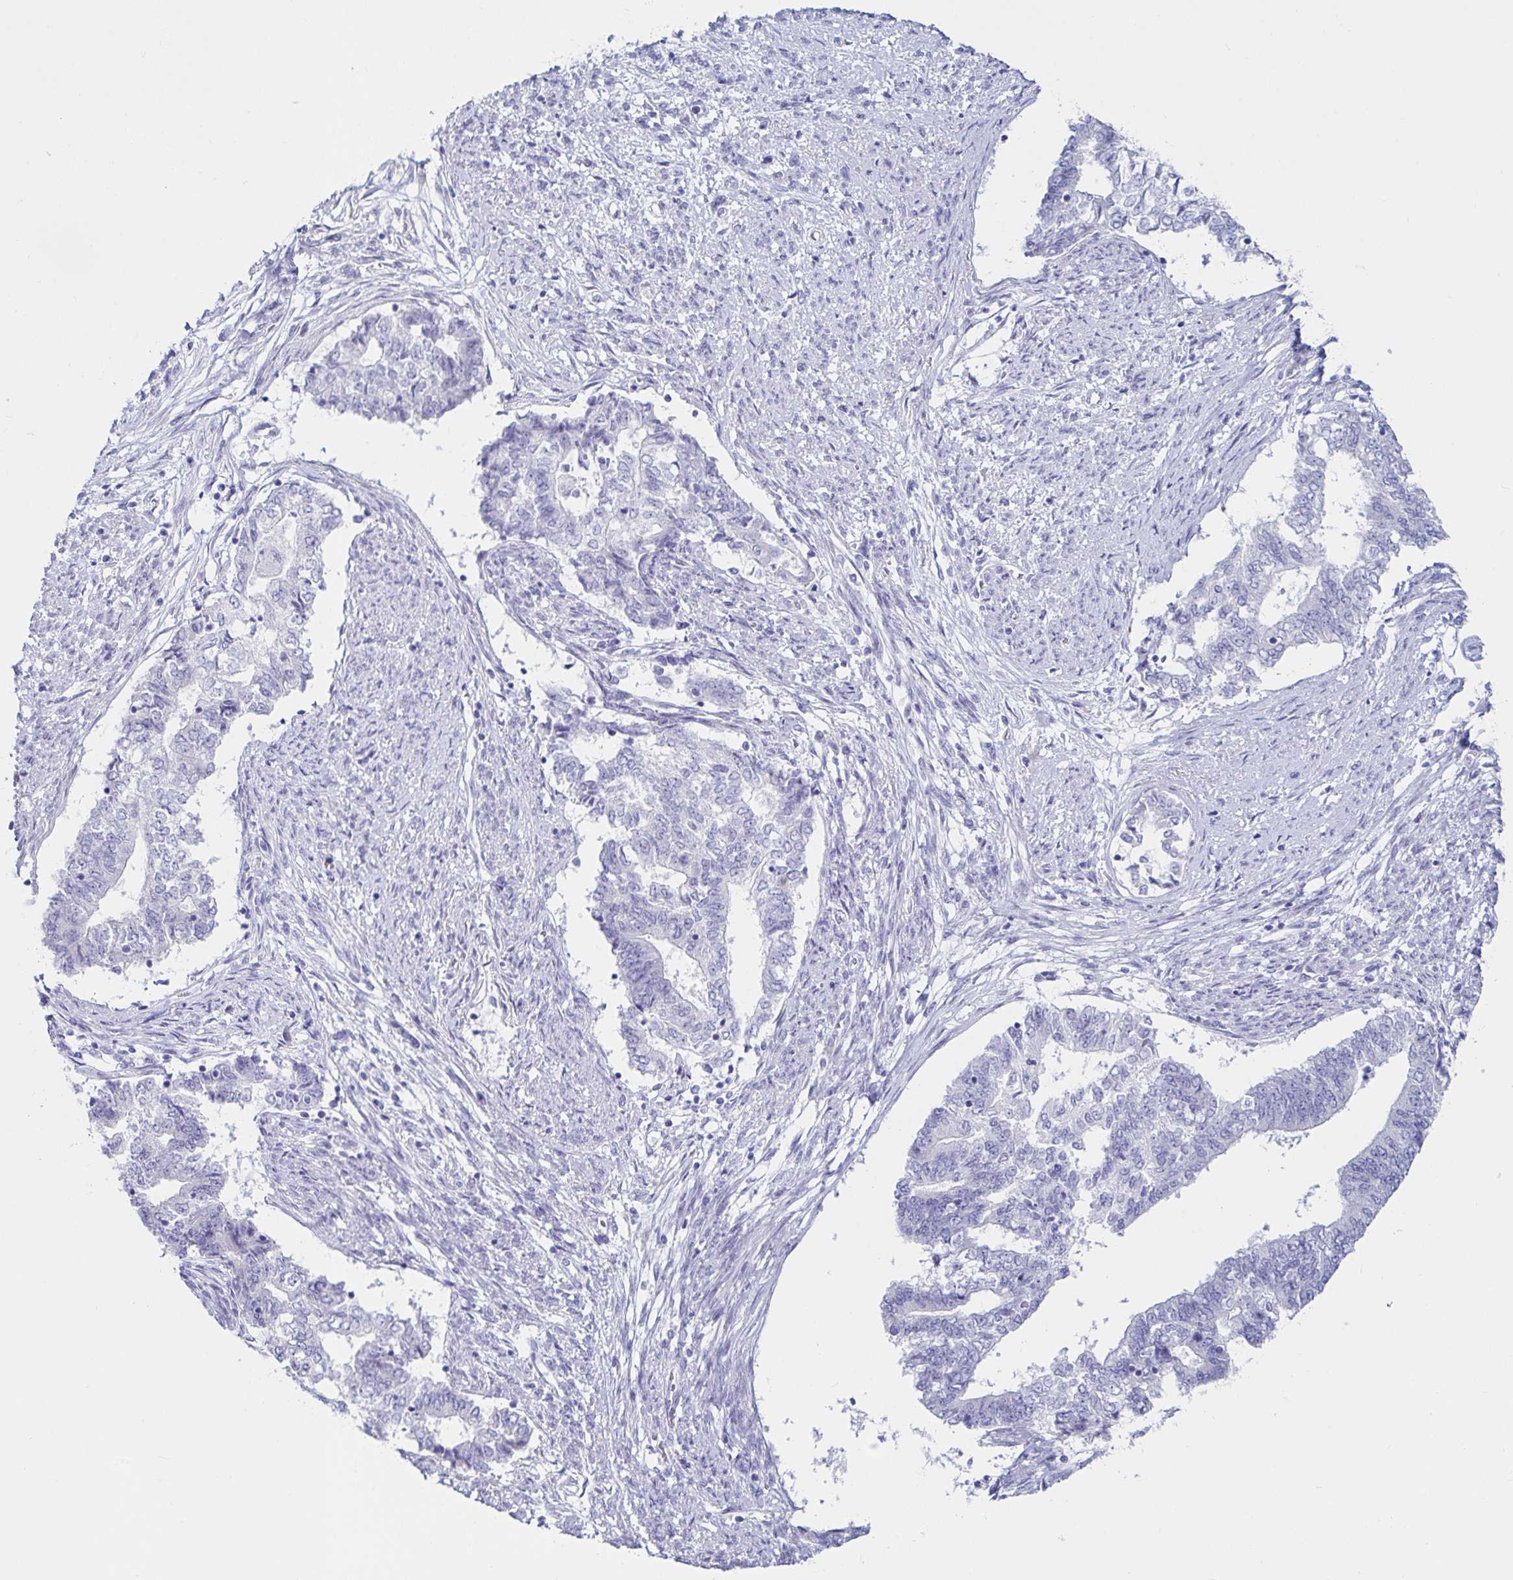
{"staining": {"intensity": "negative", "quantity": "none", "location": "none"}, "tissue": "endometrial cancer", "cell_type": "Tumor cells", "image_type": "cancer", "snomed": [{"axis": "morphology", "description": "Adenocarcinoma, NOS"}, {"axis": "topography", "description": "Endometrium"}], "caption": "Tumor cells show no significant protein expression in adenocarcinoma (endometrial).", "gene": "C4orf17", "patient": {"sex": "female", "age": 65}}